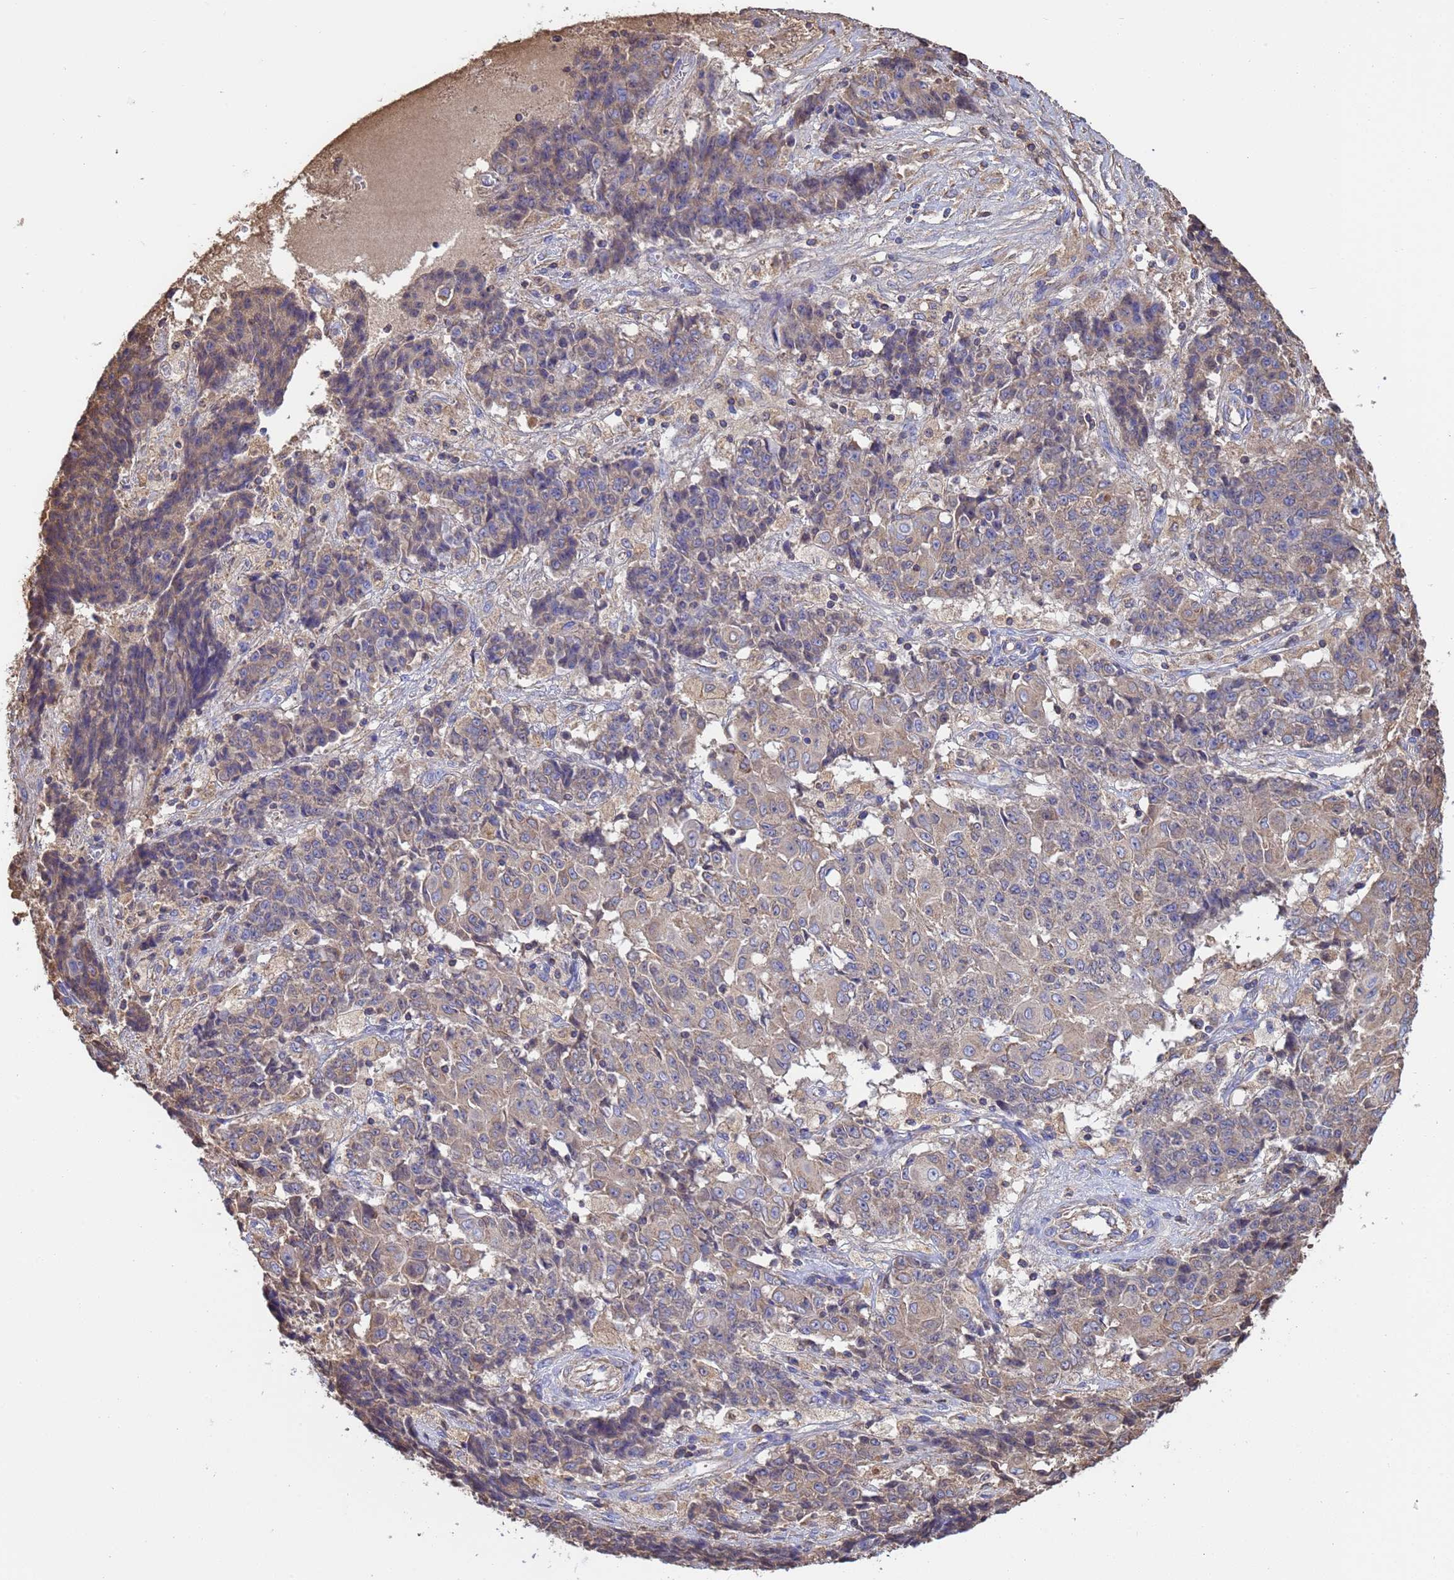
{"staining": {"intensity": "weak", "quantity": "<25%", "location": "cytoplasmic/membranous"}, "tissue": "ovarian cancer", "cell_type": "Tumor cells", "image_type": "cancer", "snomed": [{"axis": "morphology", "description": "Carcinoma, endometroid"}, {"axis": "topography", "description": "Ovary"}], "caption": "This is an immunohistochemistry histopathology image of ovarian cancer. There is no expression in tumor cells.", "gene": "GLUD1", "patient": {"sex": "female", "age": 42}}